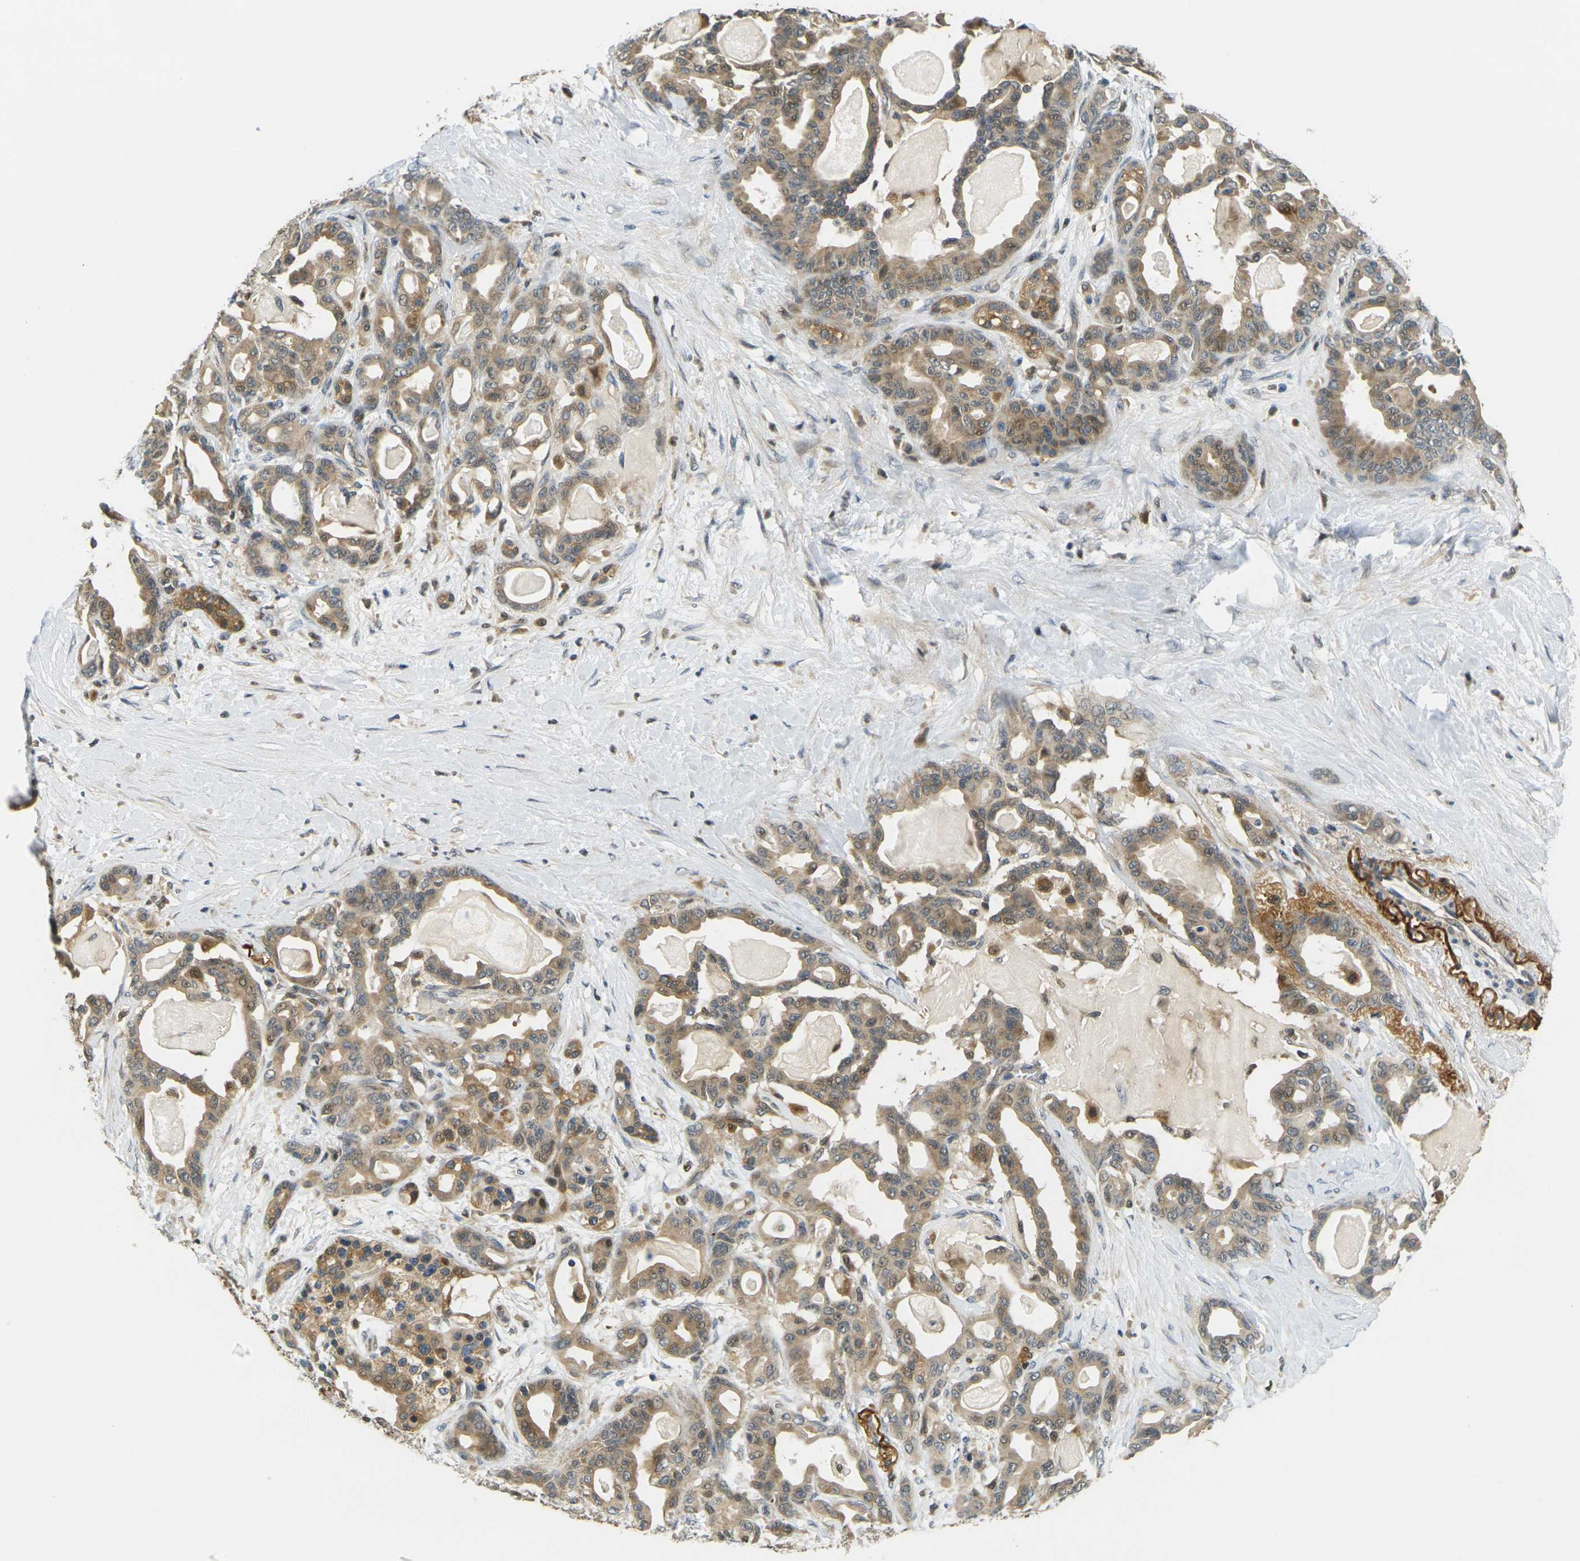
{"staining": {"intensity": "moderate", "quantity": ">75%", "location": "cytoplasmic/membranous"}, "tissue": "pancreatic cancer", "cell_type": "Tumor cells", "image_type": "cancer", "snomed": [{"axis": "morphology", "description": "Adenocarcinoma, NOS"}, {"axis": "topography", "description": "Pancreas"}], "caption": "An image showing moderate cytoplasmic/membranous positivity in approximately >75% of tumor cells in pancreatic cancer (adenocarcinoma), as visualized by brown immunohistochemical staining.", "gene": "KLHL8", "patient": {"sex": "male", "age": 63}}